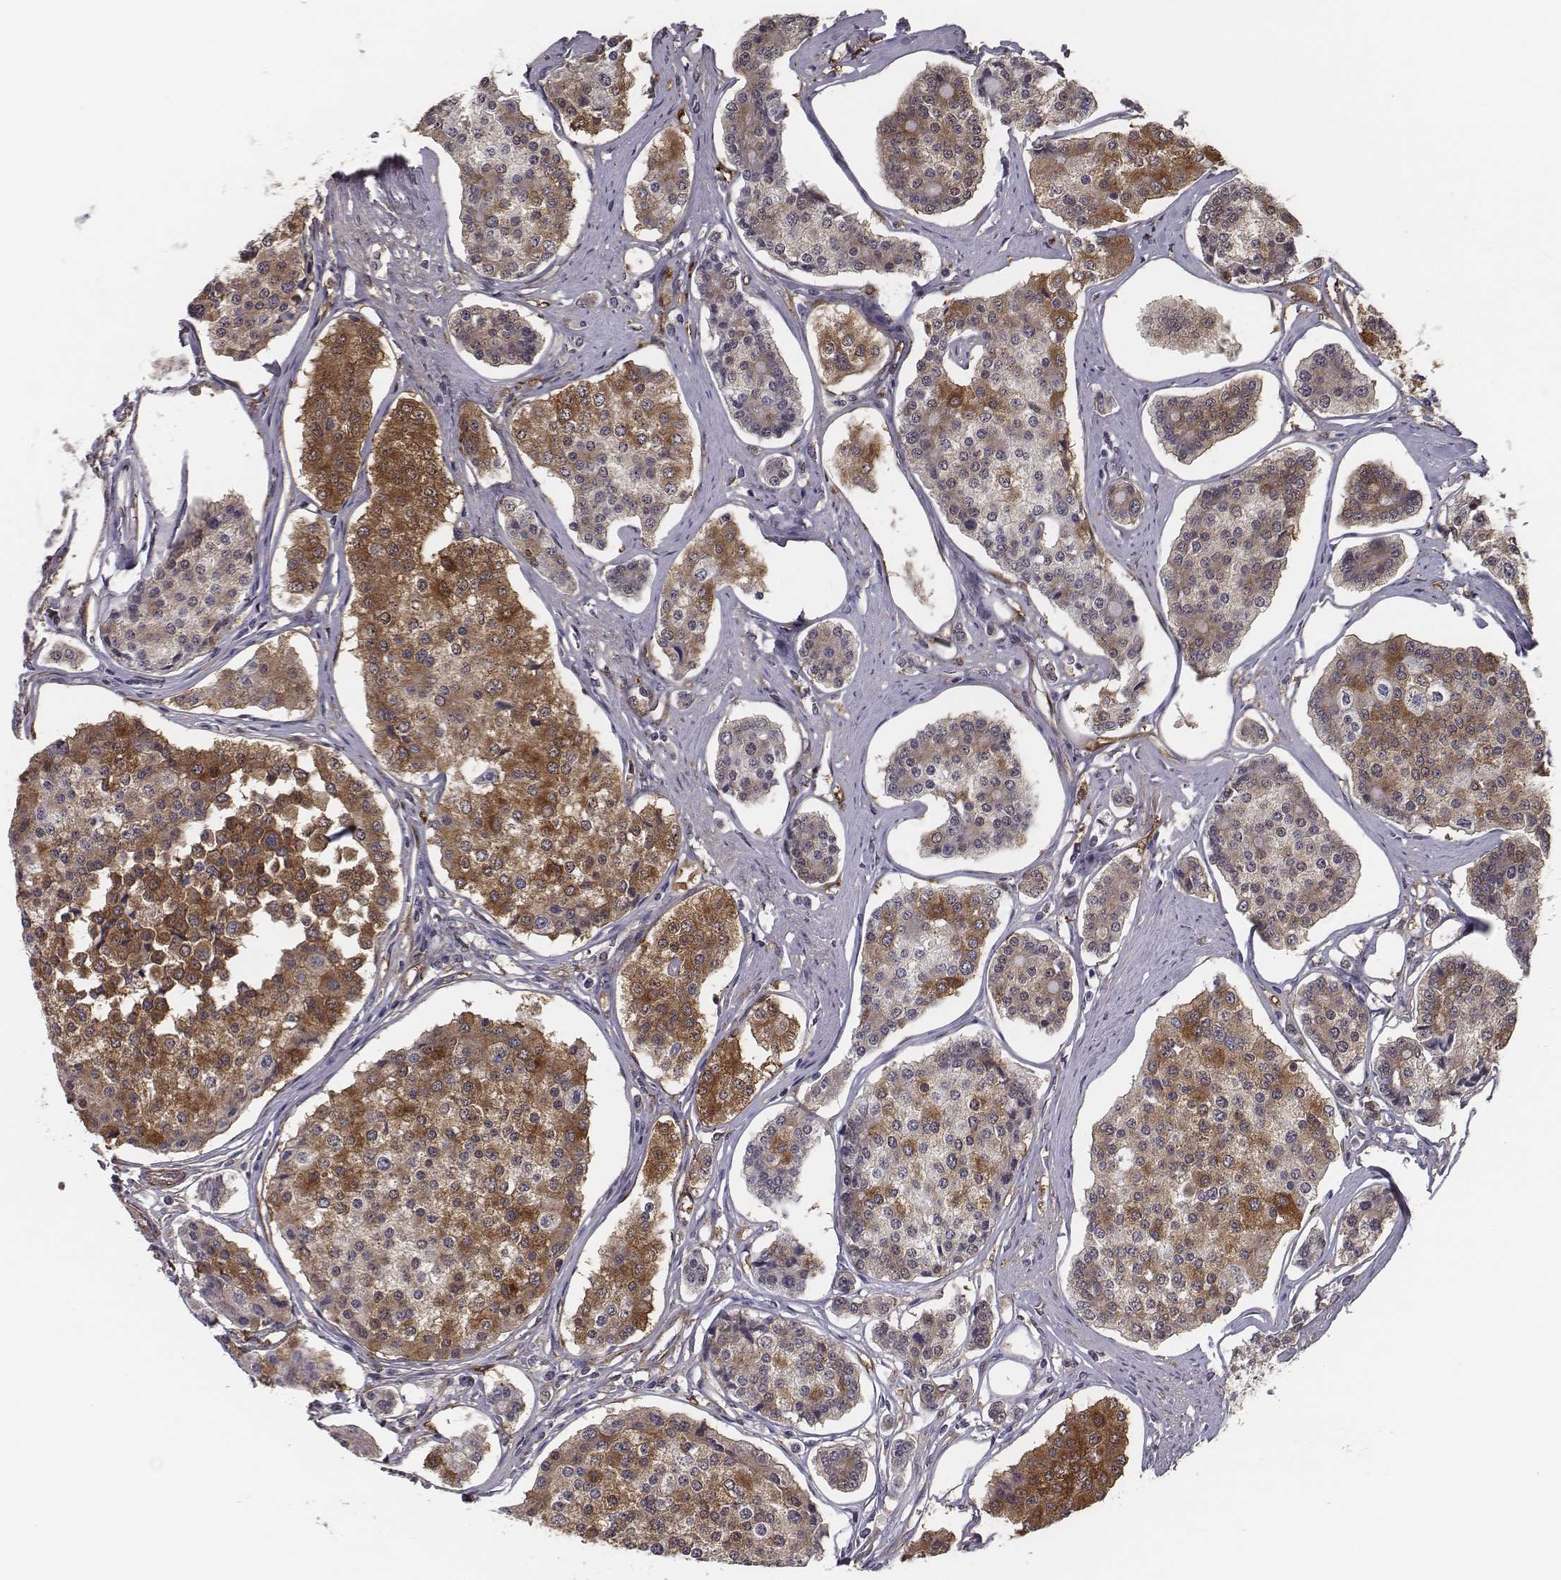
{"staining": {"intensity": "moderate", "quantity": ">75%", "location": "cytoplasmic/membranous"}, "tissue": "carcinoid", "cell_type": "Tumor cells", "image_type": "cancer", "snomed": [{"axis": "morphology", "description": "Carcinoid, malignant, NOS"}, {"axis": "topography", "description": "Small intestine"}], "caption": "The photomicrograph exhibits immunohistochemical staining of malignant carcinoid. There is moderate cytoplasmic/membranous staining is identified in approximately >75% of tumor cells. (IHC, brightfield microscopy, high magnification).", "gene": "ISYNA1", "patient": {"sex": "female", "age": 65}}